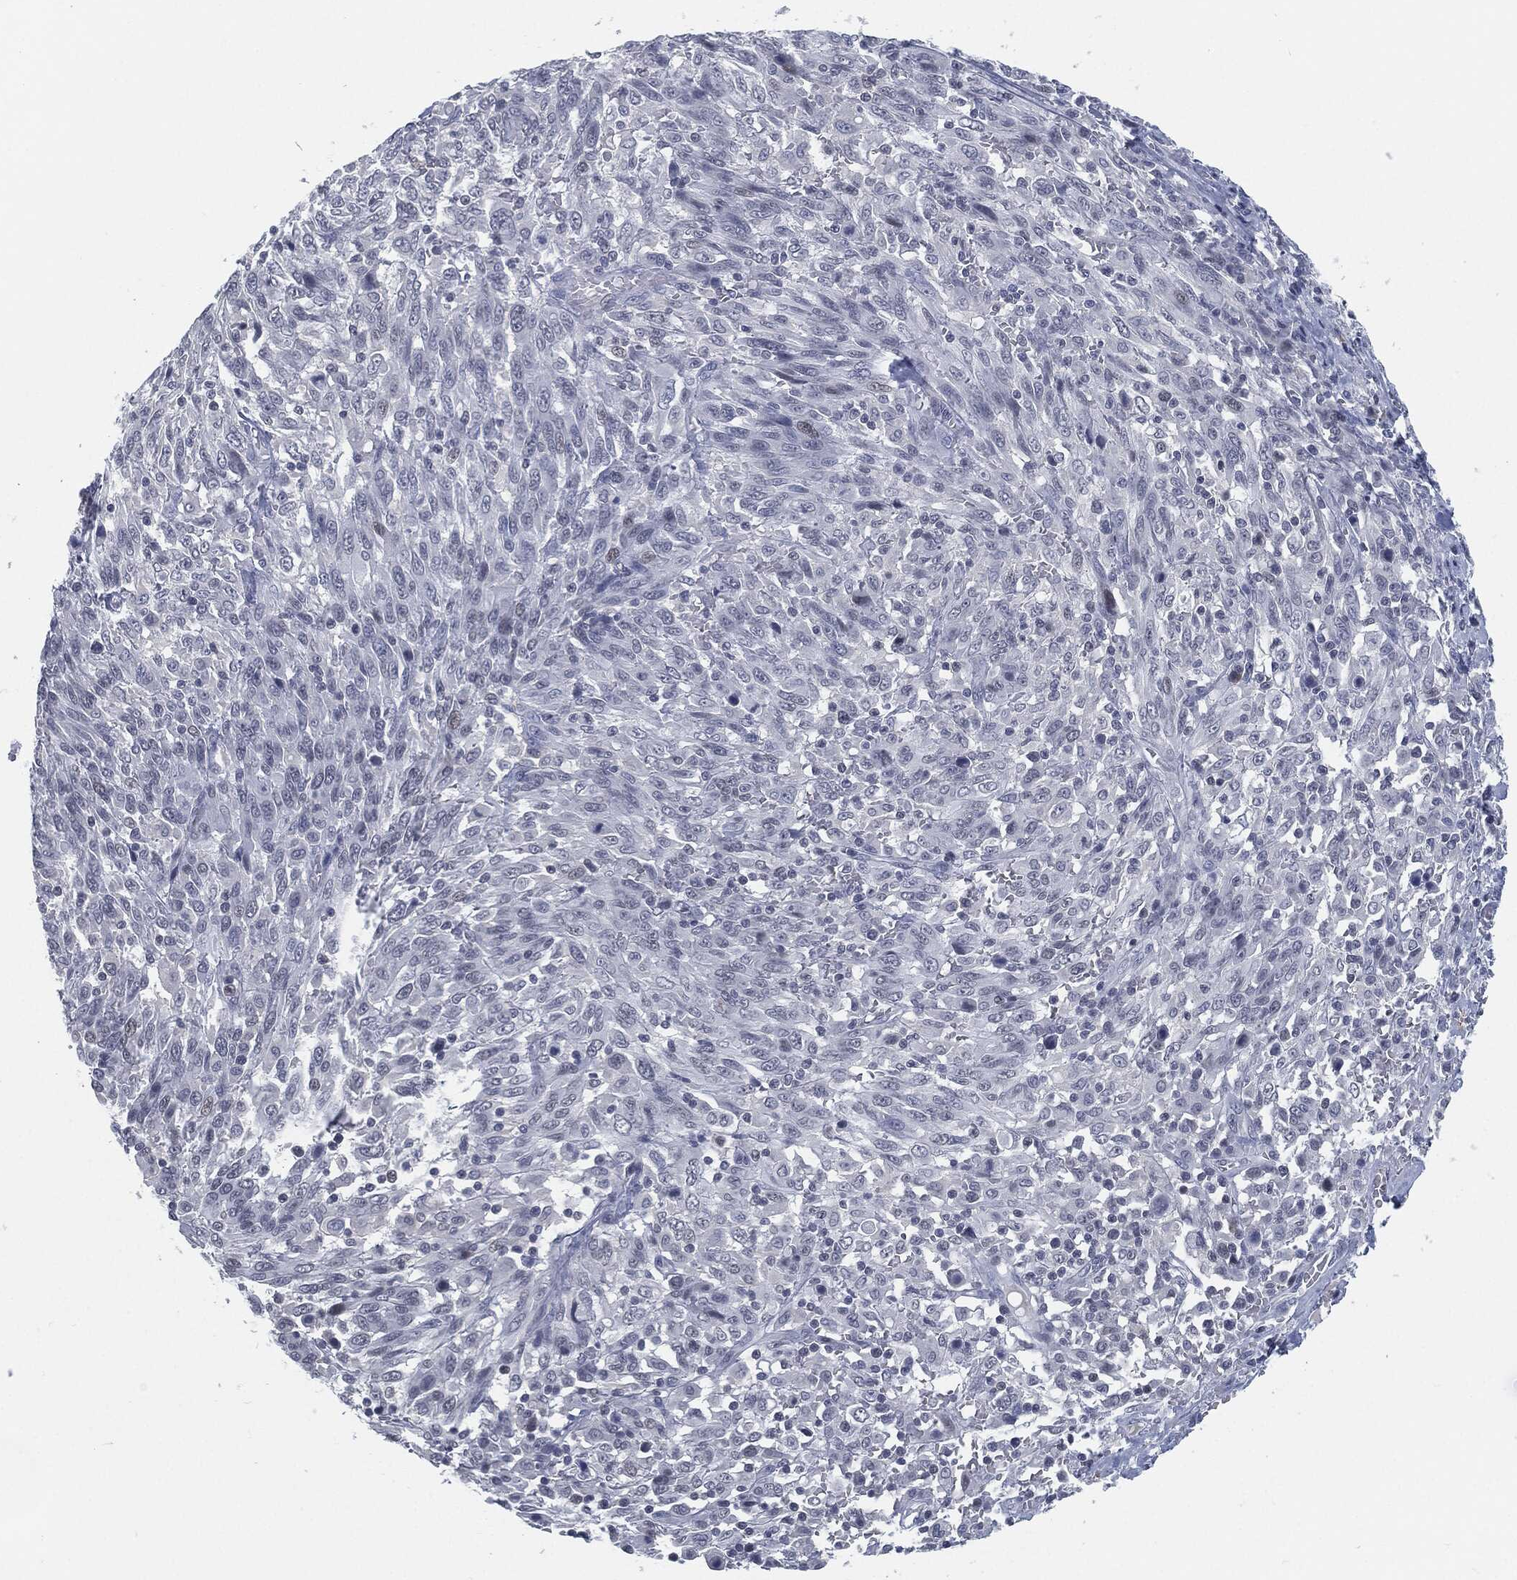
{"staining": {"intensity": "negative", "quantity": "none", "location": "none"}, "tissue": "melanoma", "cell_type": "Tumor cells", "image_type": "cancer", "snomed": [{"axis": "morphology", "description": "Malignant melanoma, NOS"}, {"axis": "topography", "description": "Skin"}], "caption": "A high-resolution micrograph shows immunohistochemistry (IHC) staining of melanoma, which reveals no significant staining in tumor cells. The staining is performed using DAB (3,3'-diaminobenzidine) brown chromogen with nuclei counter-stained in using hematoxylin.", "gene": "PROM1", "patient": {"sex": "female", "age": 91}}